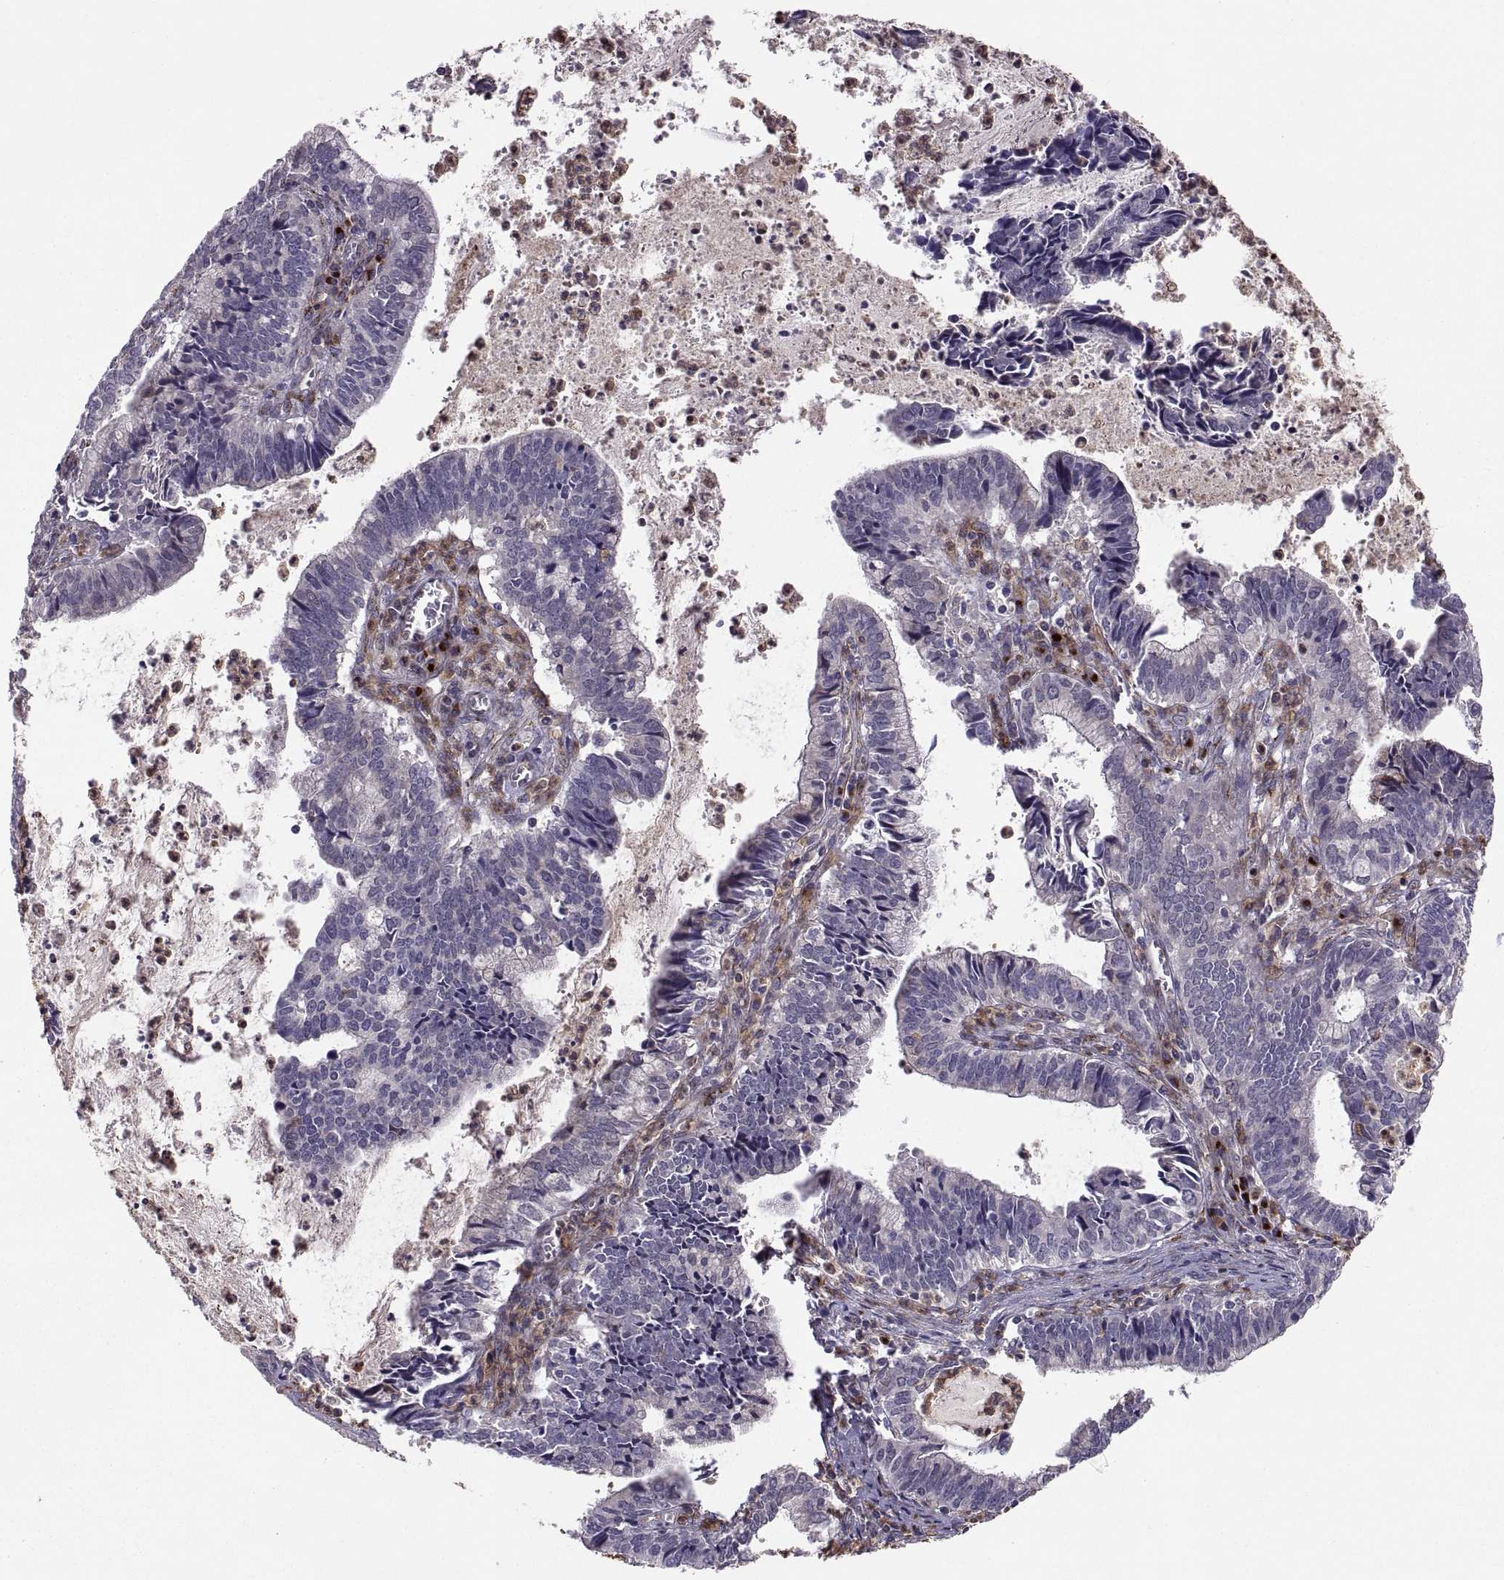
{"staining": {"intensity": "negative", "quantity": "none", "location": "none"}, "tissue": "cervical cancer", "cell_type": "Tumor cells", "image_type": "cancer", "snomed": [{"axis": "morphology", "description": "Adenocarcinoma, NOS"}, {"axis": "topography", "description": "Cervix"}], "caption": "High magnification brightfield microscopy of cervical cancer stained with DAB (3,3'-diaminobenzidine) (brown) and counterstained with hematoxylin (blue): tumor cells show no significant positivity.", "gene": "TESC", "patient": {"sex": "female", "age": 42}}